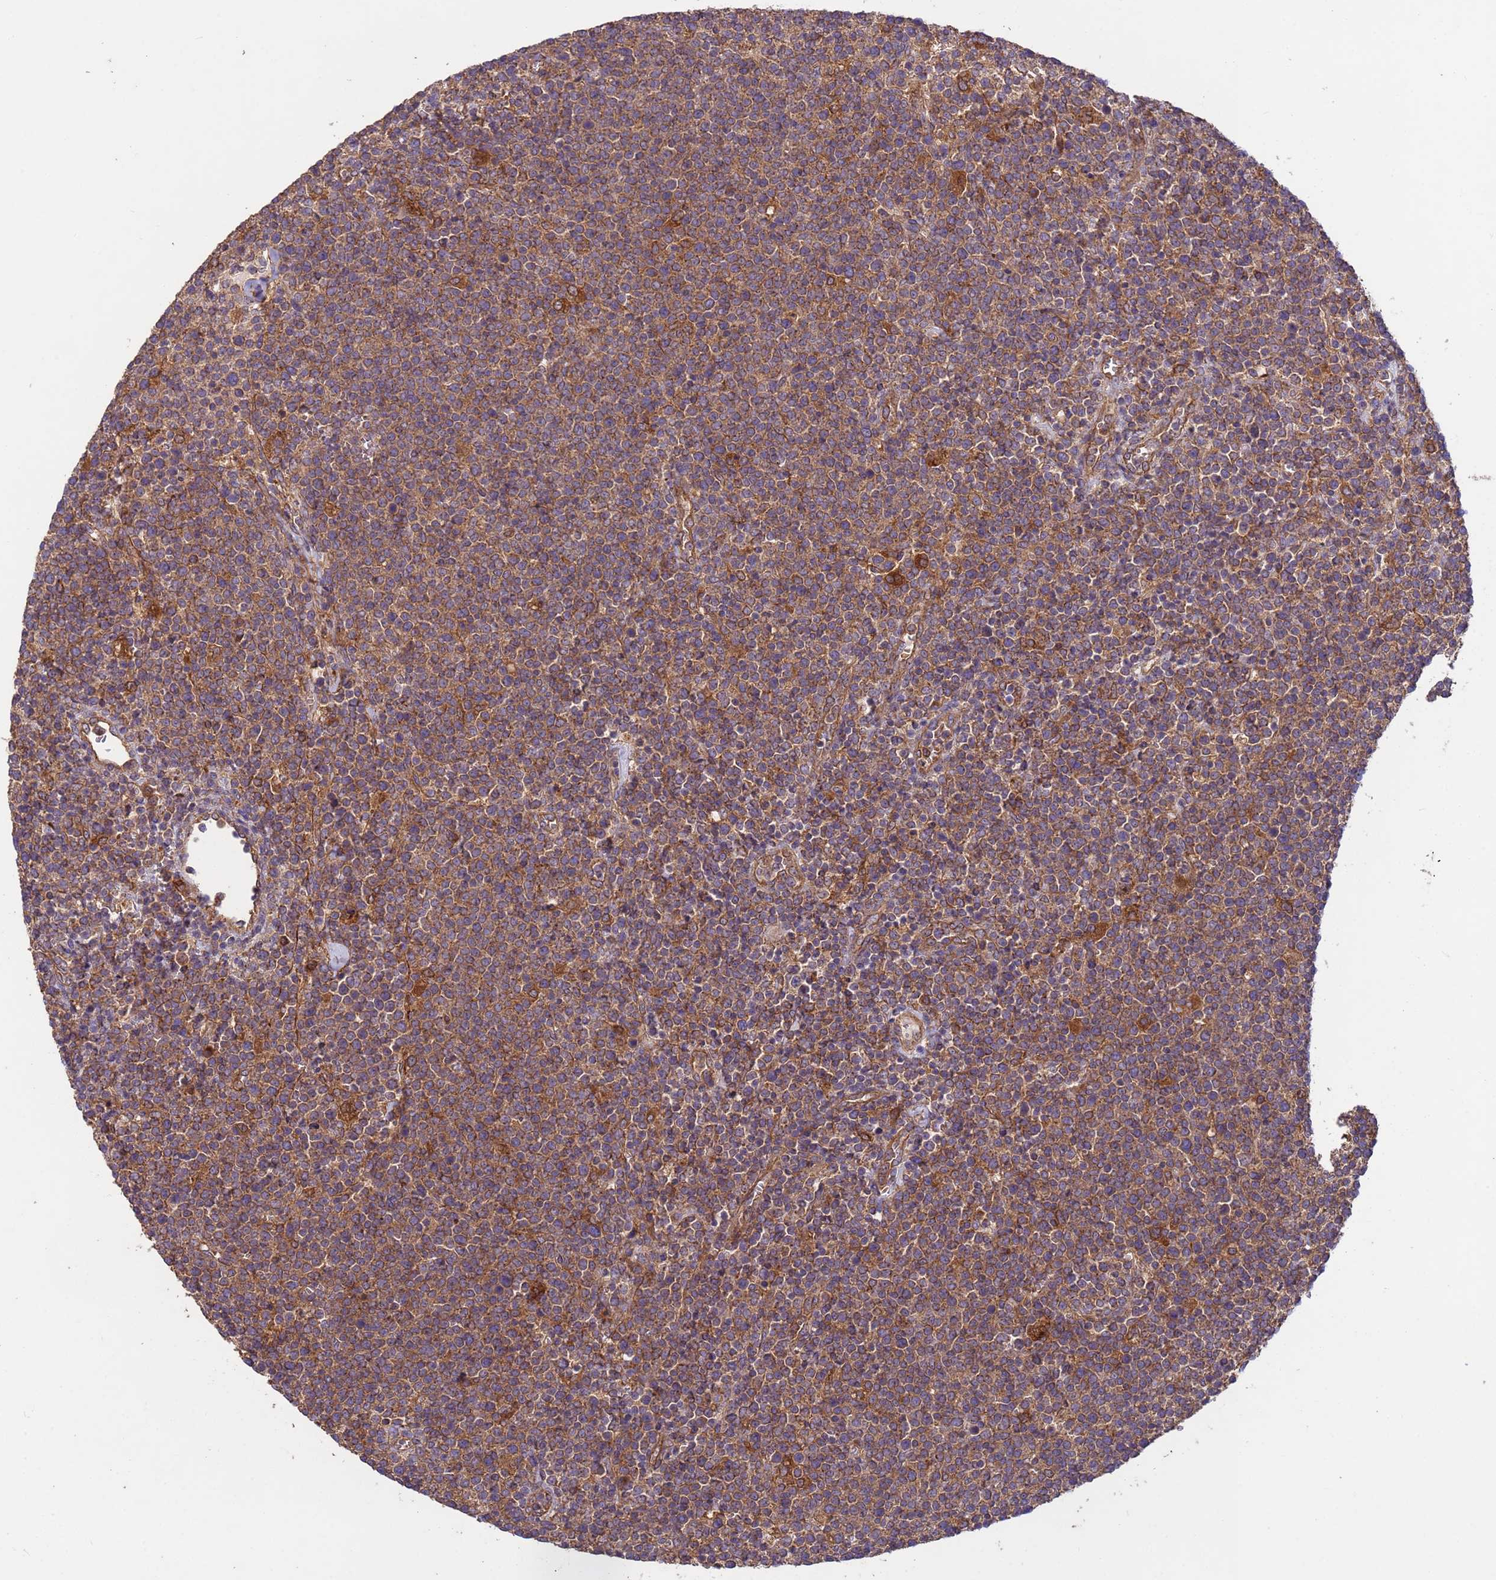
{"staining": {"intensity": "moderate", "quantity": ">75%", "location": "cytoplasmic/membranous"}, "tissue": "lymphoma", "cell_type": "Tumor cells", "image_type": "cancer", "snomed": [{"axis": "morphology", "description": "Malignant lymphoma, non-Hodgkin's type, High grade"}, {"axis": "topography", "description": "Lymph node"}], "caption": "Approximately >75% of tumor cells in lymphoma show moderate cytoplasmic/membranous protein staining as visualized by brown immunohistochemical staining.", "gene": "RAB10", "patient": {"sex": "male", "age": 61}}